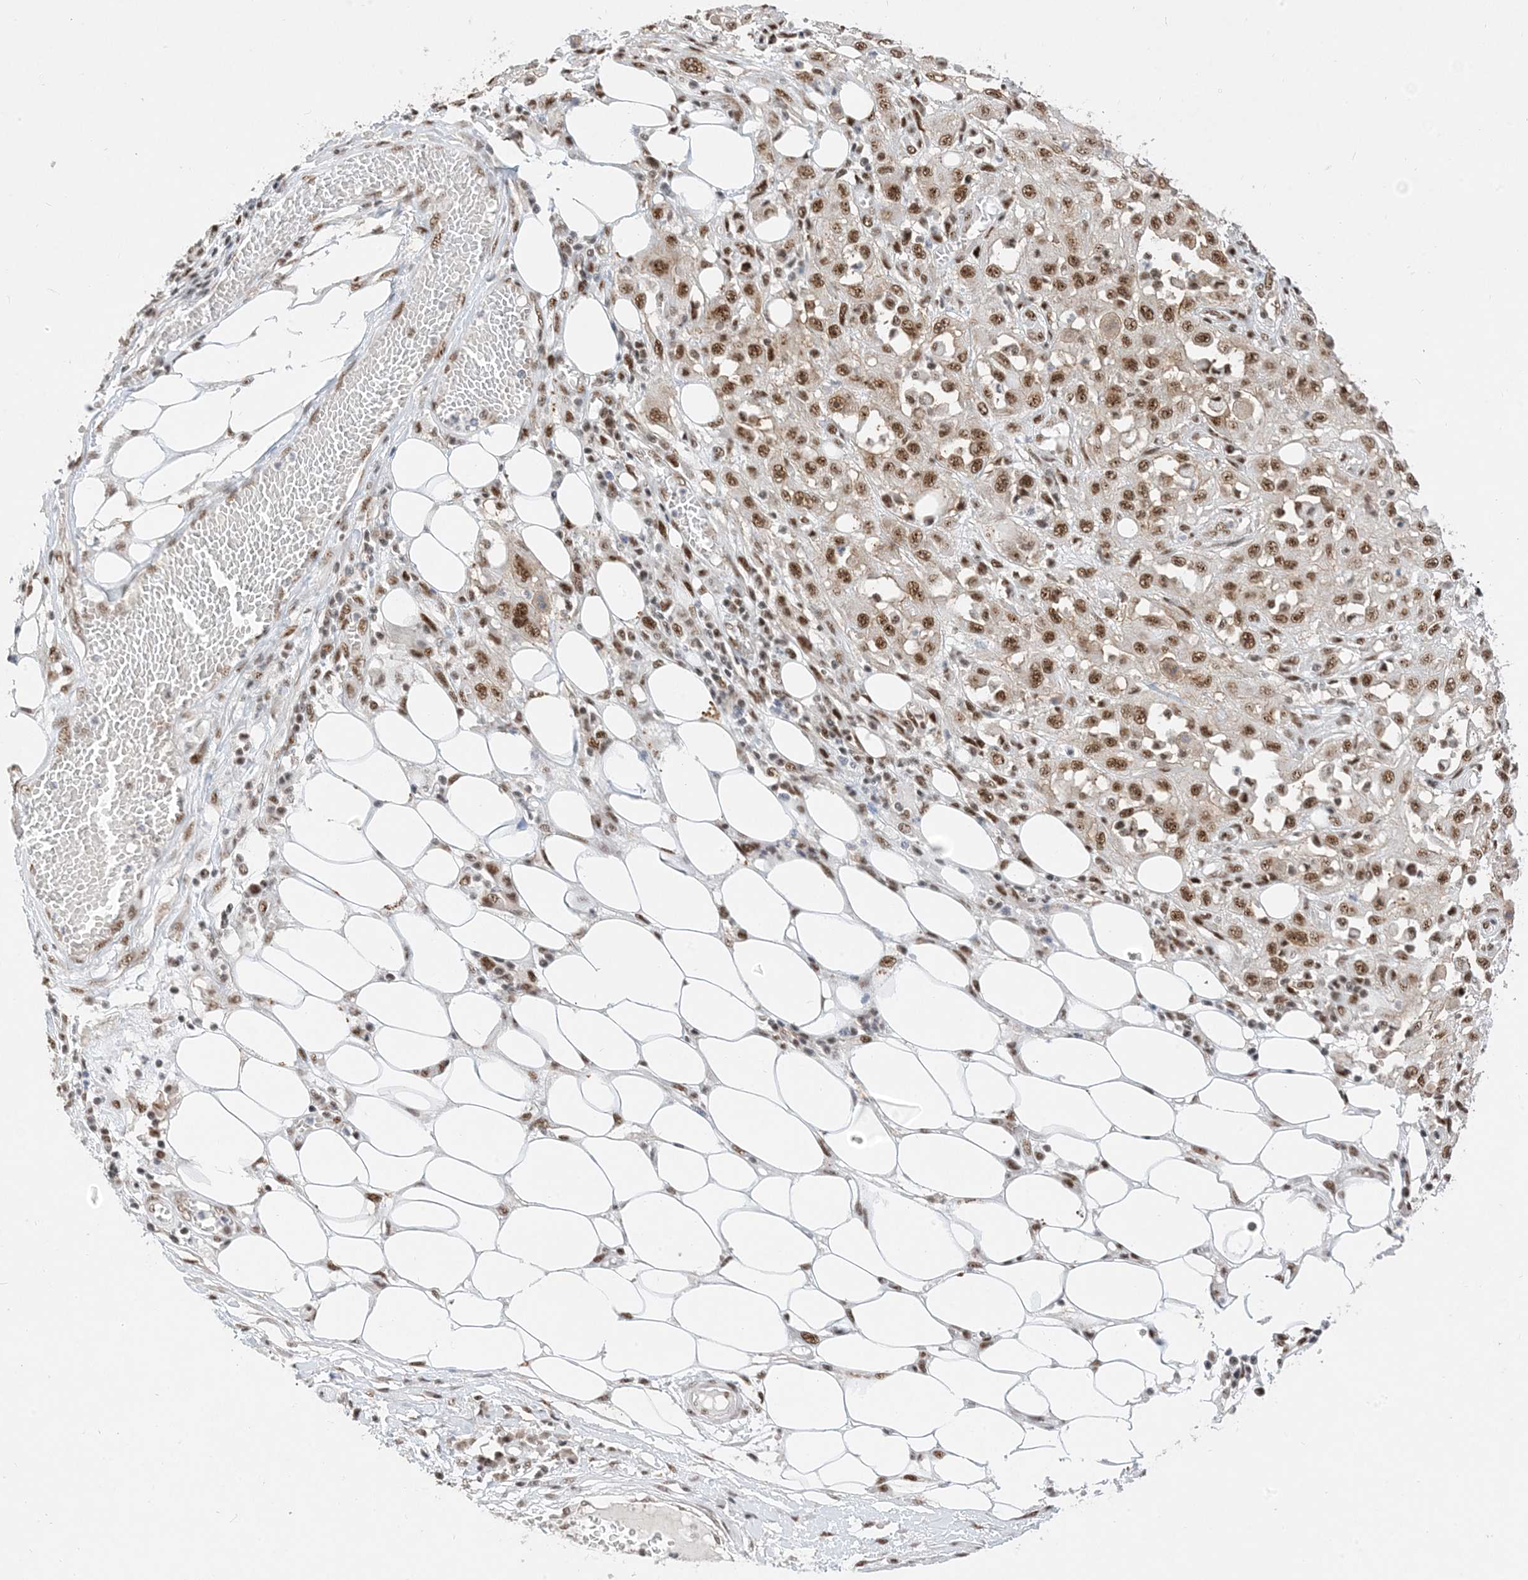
{"staining": {"intensity": "moderate", "quantity": ">75%", "location": "nuclear"}, "tissue": "skin cancer", "cell_type": "Tumor cells", "image_type": "cancer", "snomed": [{"axis": "morphology", "description": "Squamous cell carcinoma, NOS"}, {"axis": "morphology", "description": "Squamous cell carcinoma, metastatic, NOS"}, {"axis": "topography", "description": "Skin"}, {"axis": "topography", "description": "Lymph node"}], "caption": "A brown stain labels moderate nuclear expression of a protein in skin cancer (squamous cell carcinoma) tumor cells.", "gene": "SF3A3", "patient": {"sex": "male", "age": 75}}